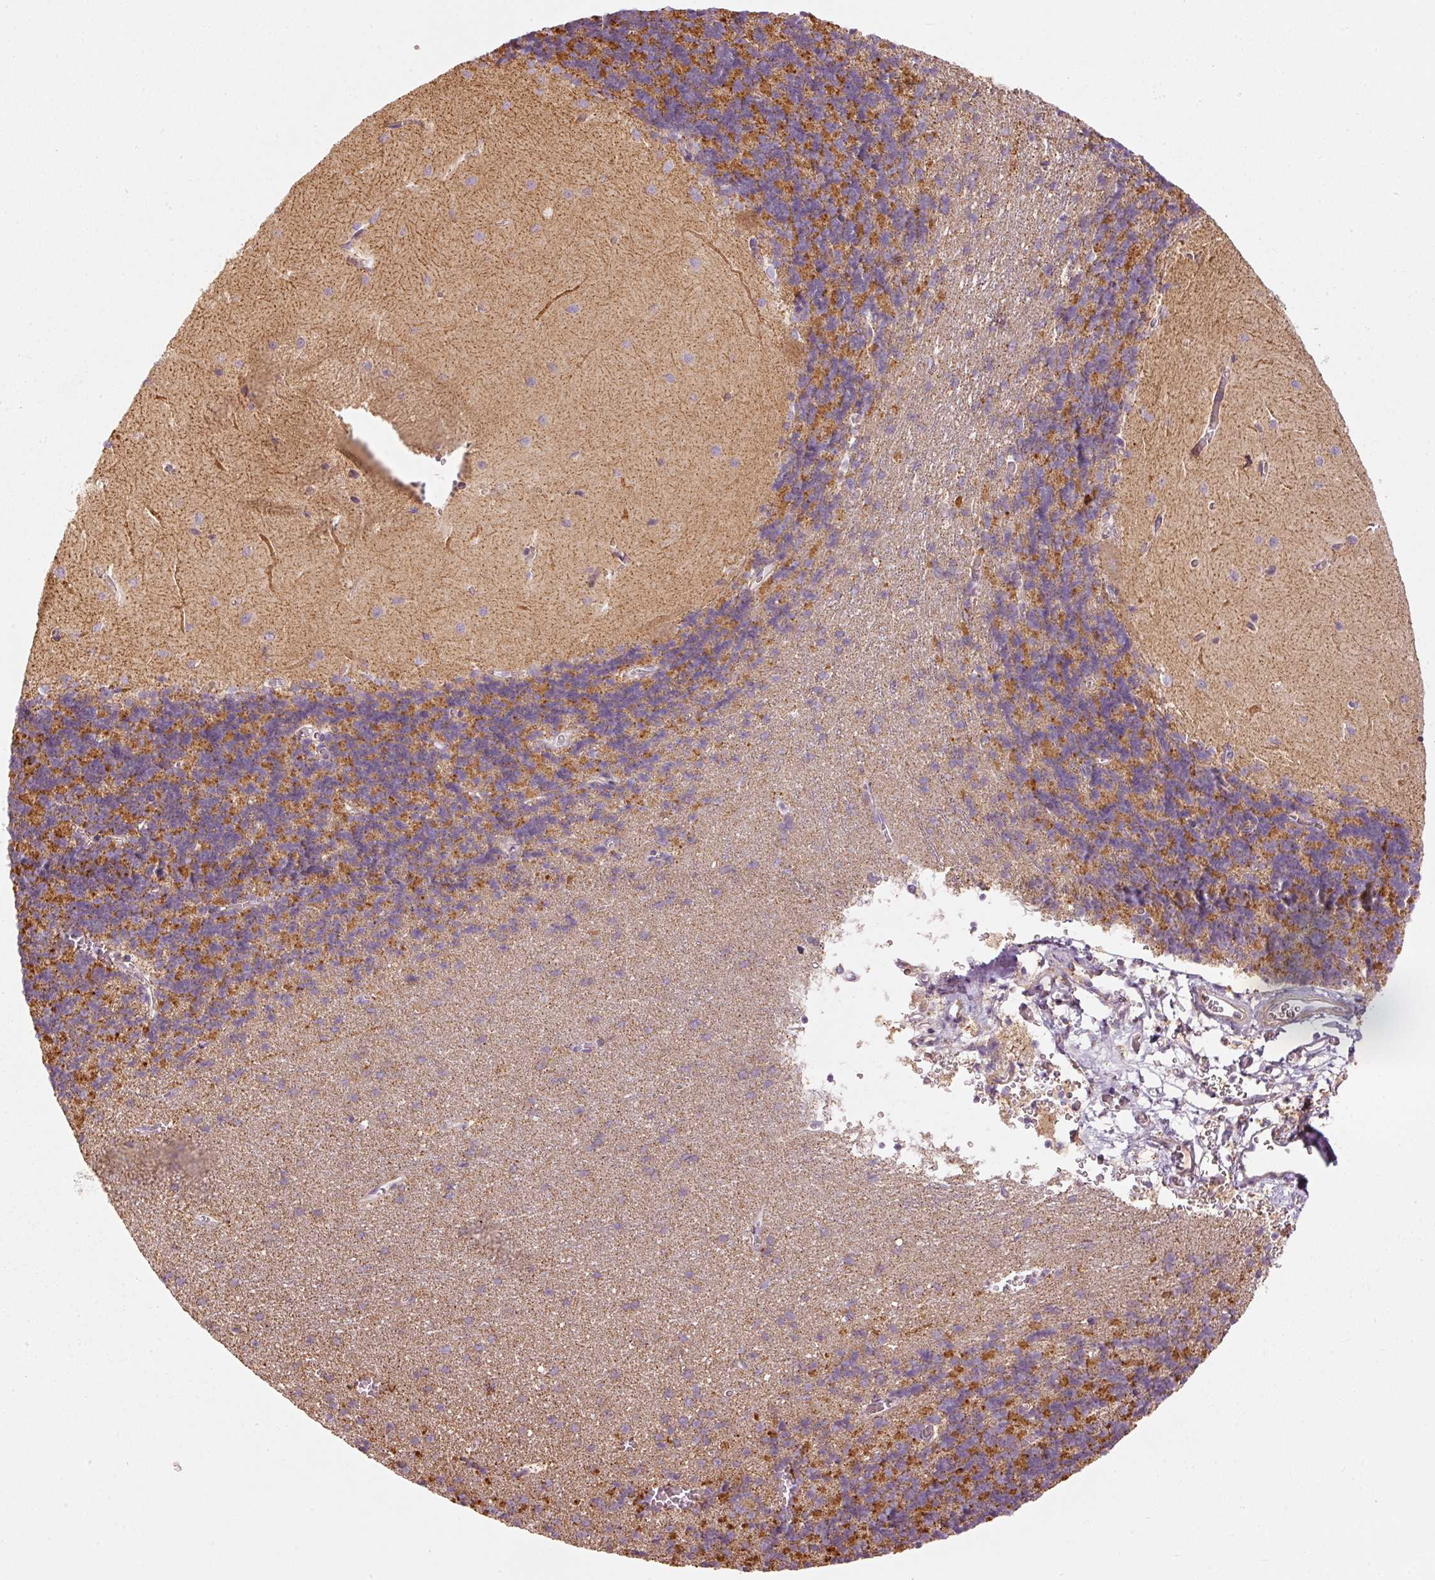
{"staining": {"intensity": "moderate", "quantity": "25%-75%", "location": "cytoplasmic/membranous"}, "tissue": "cerebellum", "cell_type": "Cells in granular layer", "image_type": "normal", "snomed": [{"axis": "morphology", "description": "Normal tissue, NOS"}, {"axis": "topography", "description": "Cerebellum"}], "caption": "An immunohistochemistry photomicrograph of unremarkable tissue is shown. Protein staining in brown labels moderate cytoplasmic/membranous positivity in cerebellum within cells in granular layer. Using DAB (3,3'-diaminobenzidine) (brown) and hematoxylin (blue) stains, captured at high magnification using brightfield microscopy.", "gene": "C17orf98", "patient": {"sex": "male", "age": 37}}